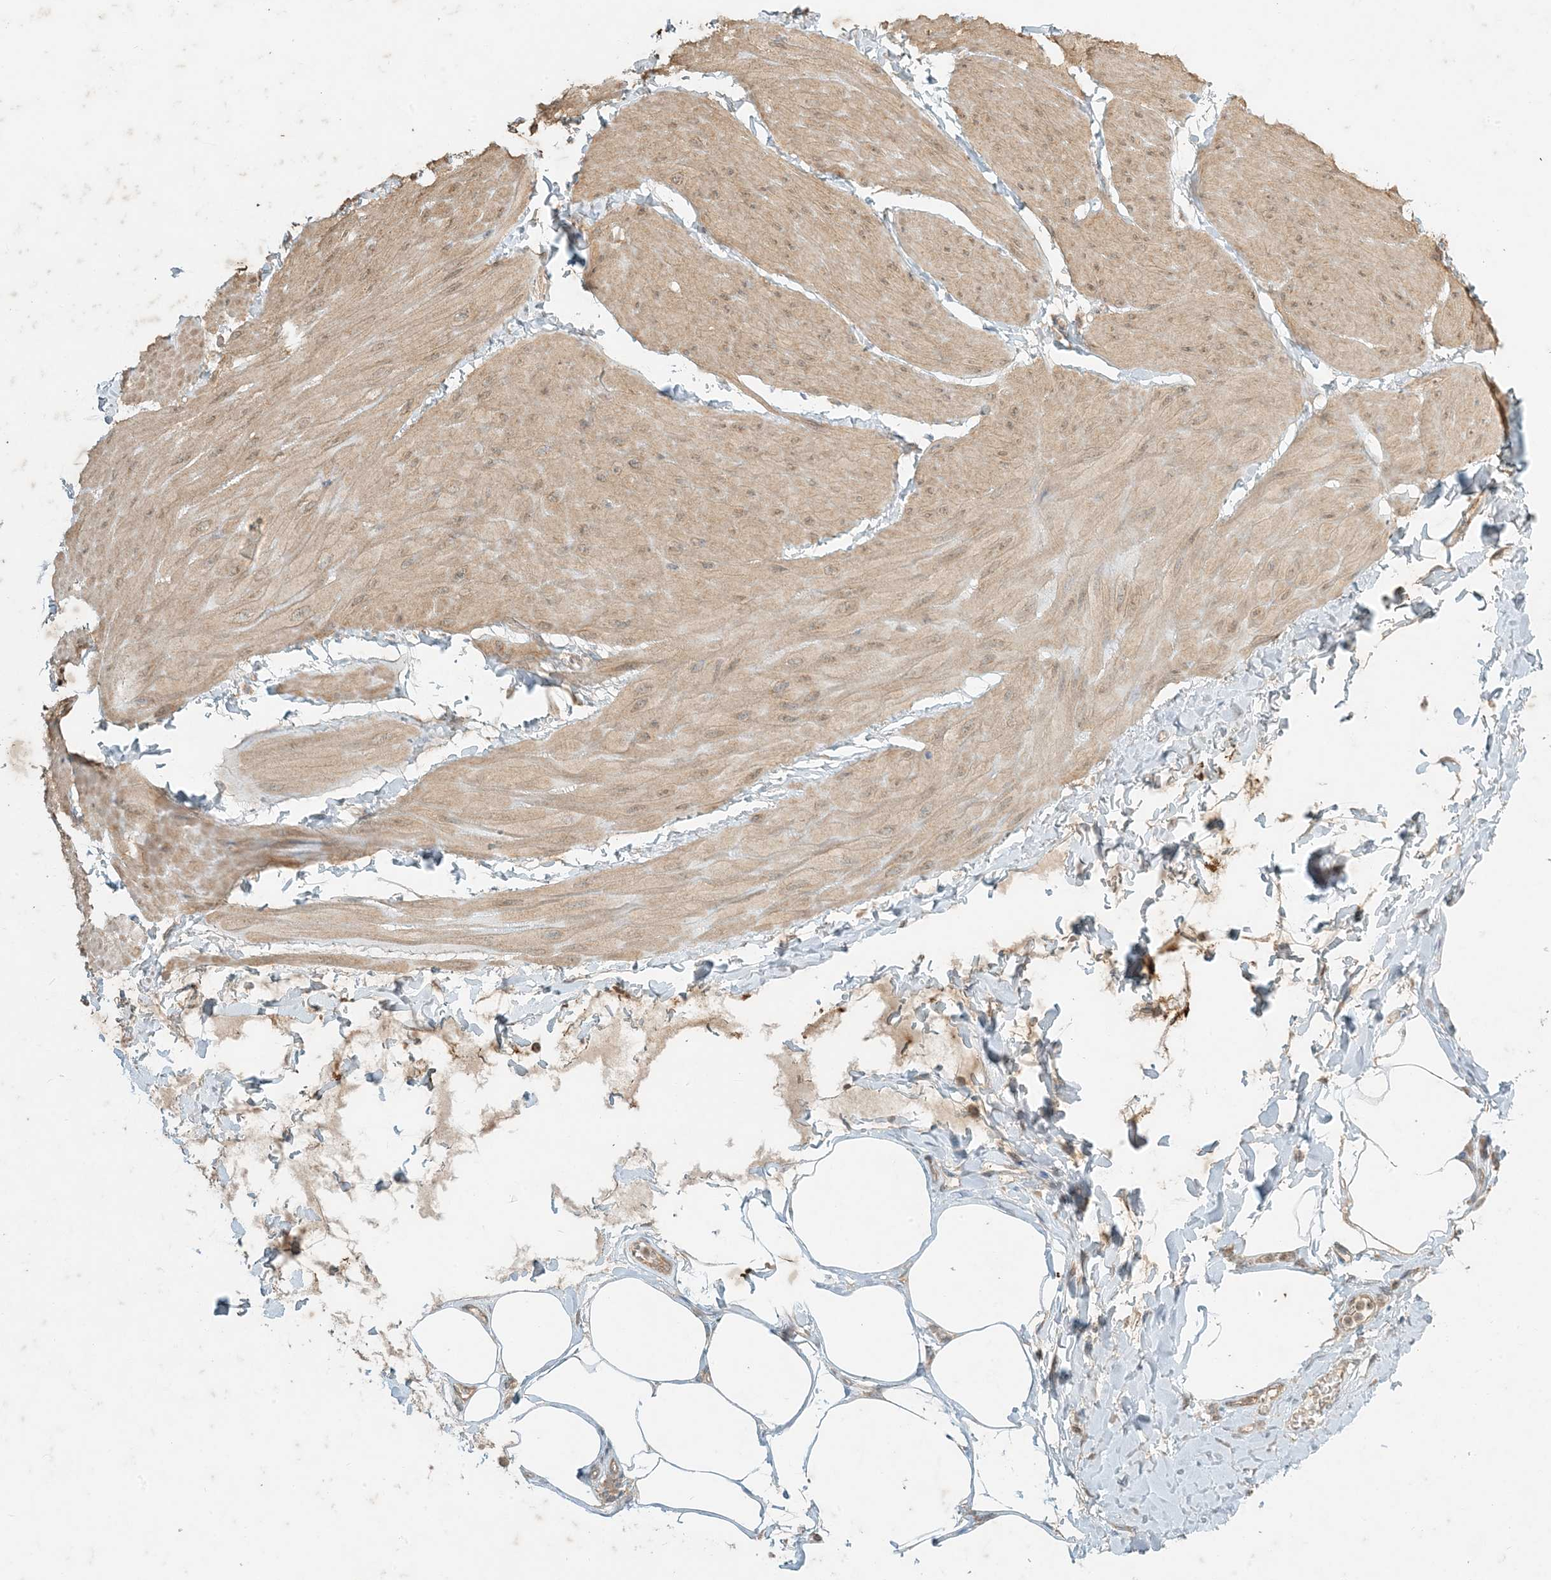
{"staining": {"intensity": "moderate", "quantity": ">75%", "location": "cytoplasmic/membranous"}, "tissue": "smooth muscle", "cell_type": "Smooth muscle cells", "image_type": "normal", "snomed": [{"axis": "morphology", "description": "Urothelial carcinoma, High grade"}, {"axis": "topography", "description": "Urinary bladder"}], "caption": "The image demonstrates staining of normal smooth muscle, revealing moderate cytoplasmic/membranous protein expression (brown color) within smooth muscle cells. Nuclei are stained in blue.", "gene": "MCOLN1", "patient": {"sex": "male", "age": 46}}